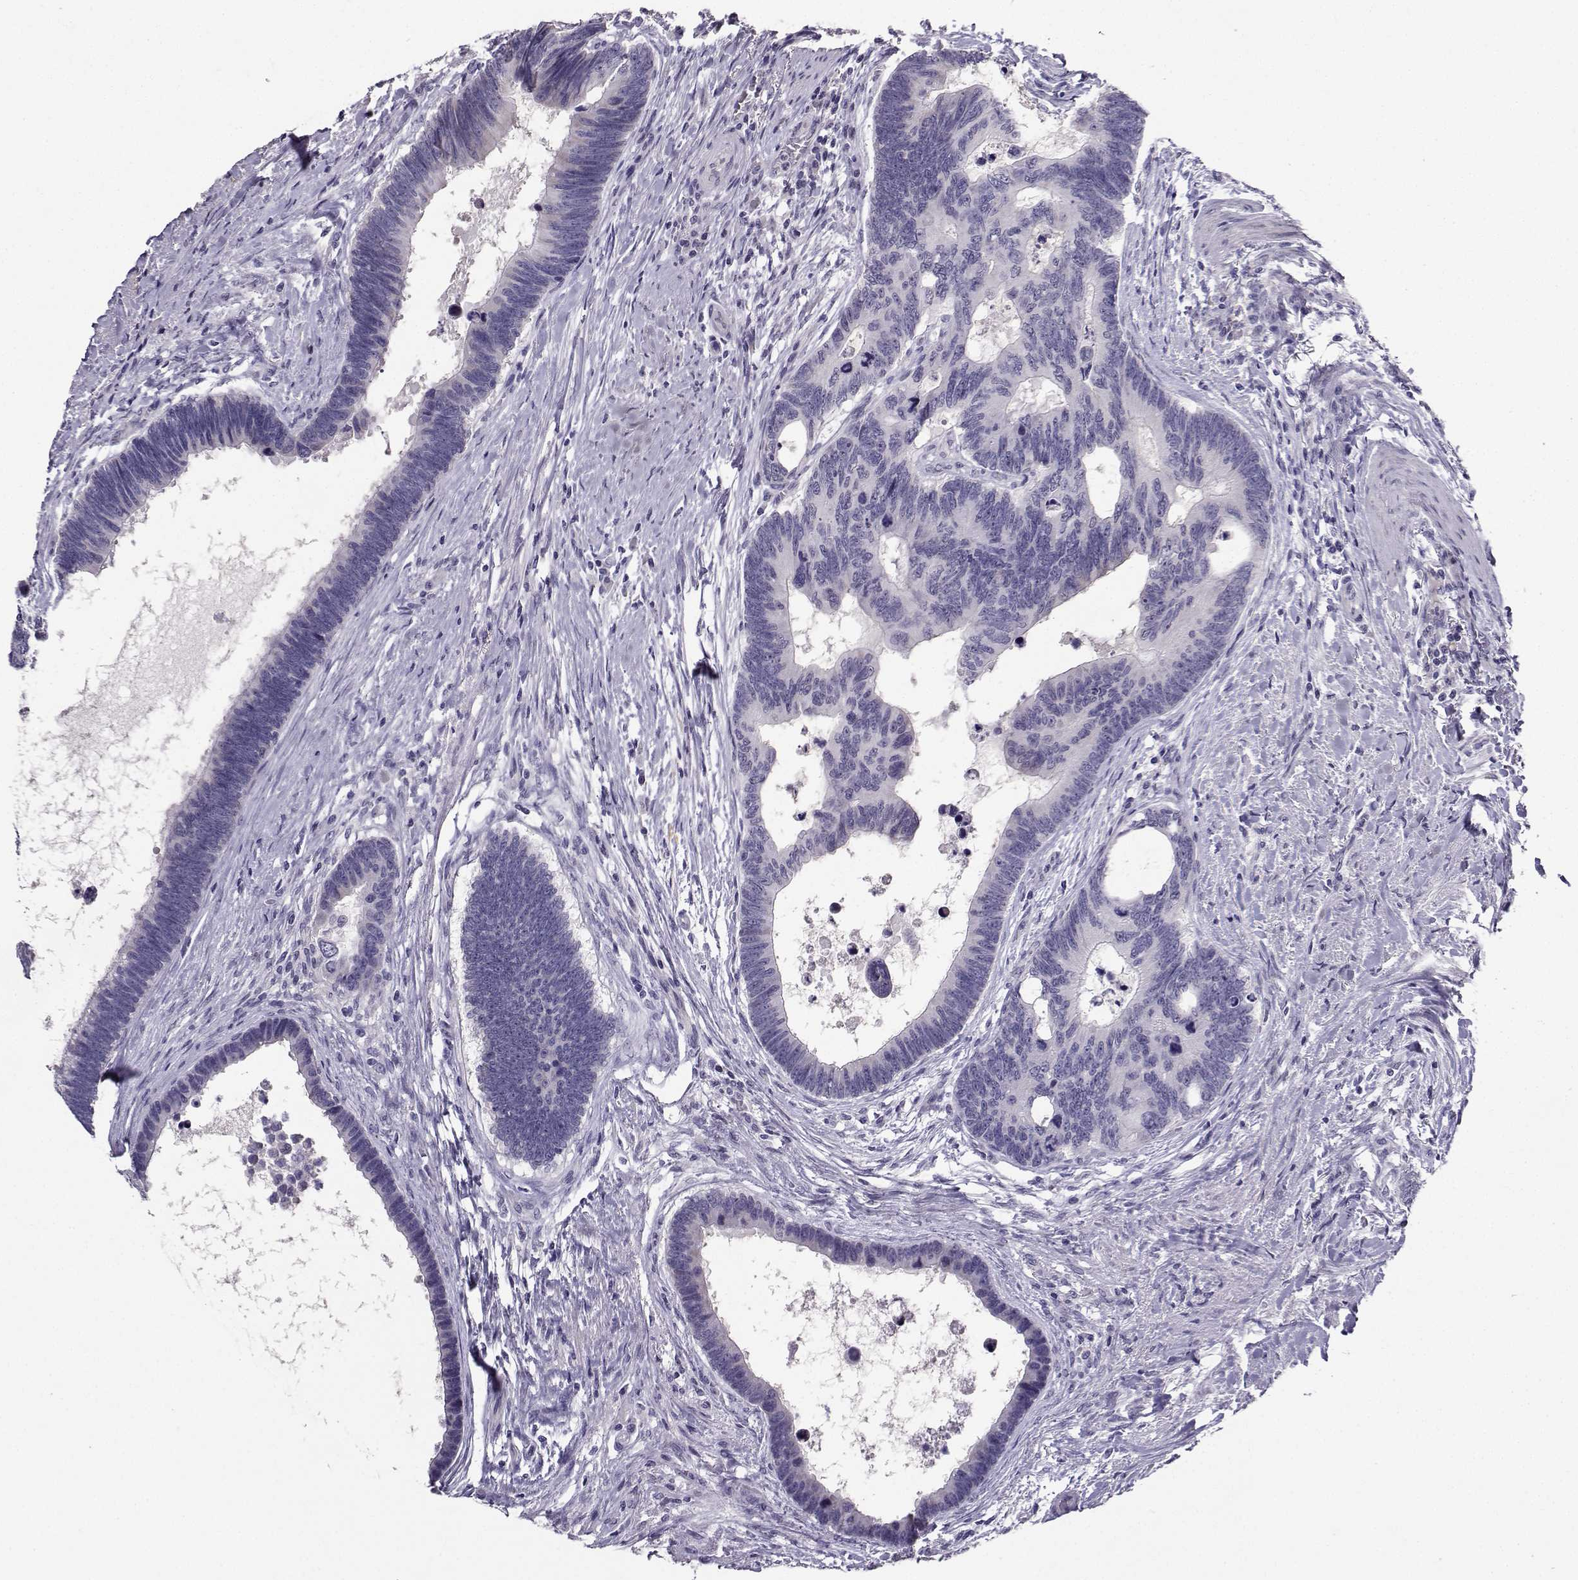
{"staining": {"intensity": "negative", "quantity": "none", "location": "none"}, "tissue": "colorectal cancer", "cell_type": "Tumor cells", "image_type": "cancer", "snomed": [{"axis": "morphology", "description": "Adenocarcinoma, NOS"}, {"axis": "topography", "description": "Colon"}], "caption": "Tumor cells show no significant positivity in colorectal cancer. Nuclei are stained in blue.", "gene": "CARTPT", "patient": {"sex": "female", "age": 77}}